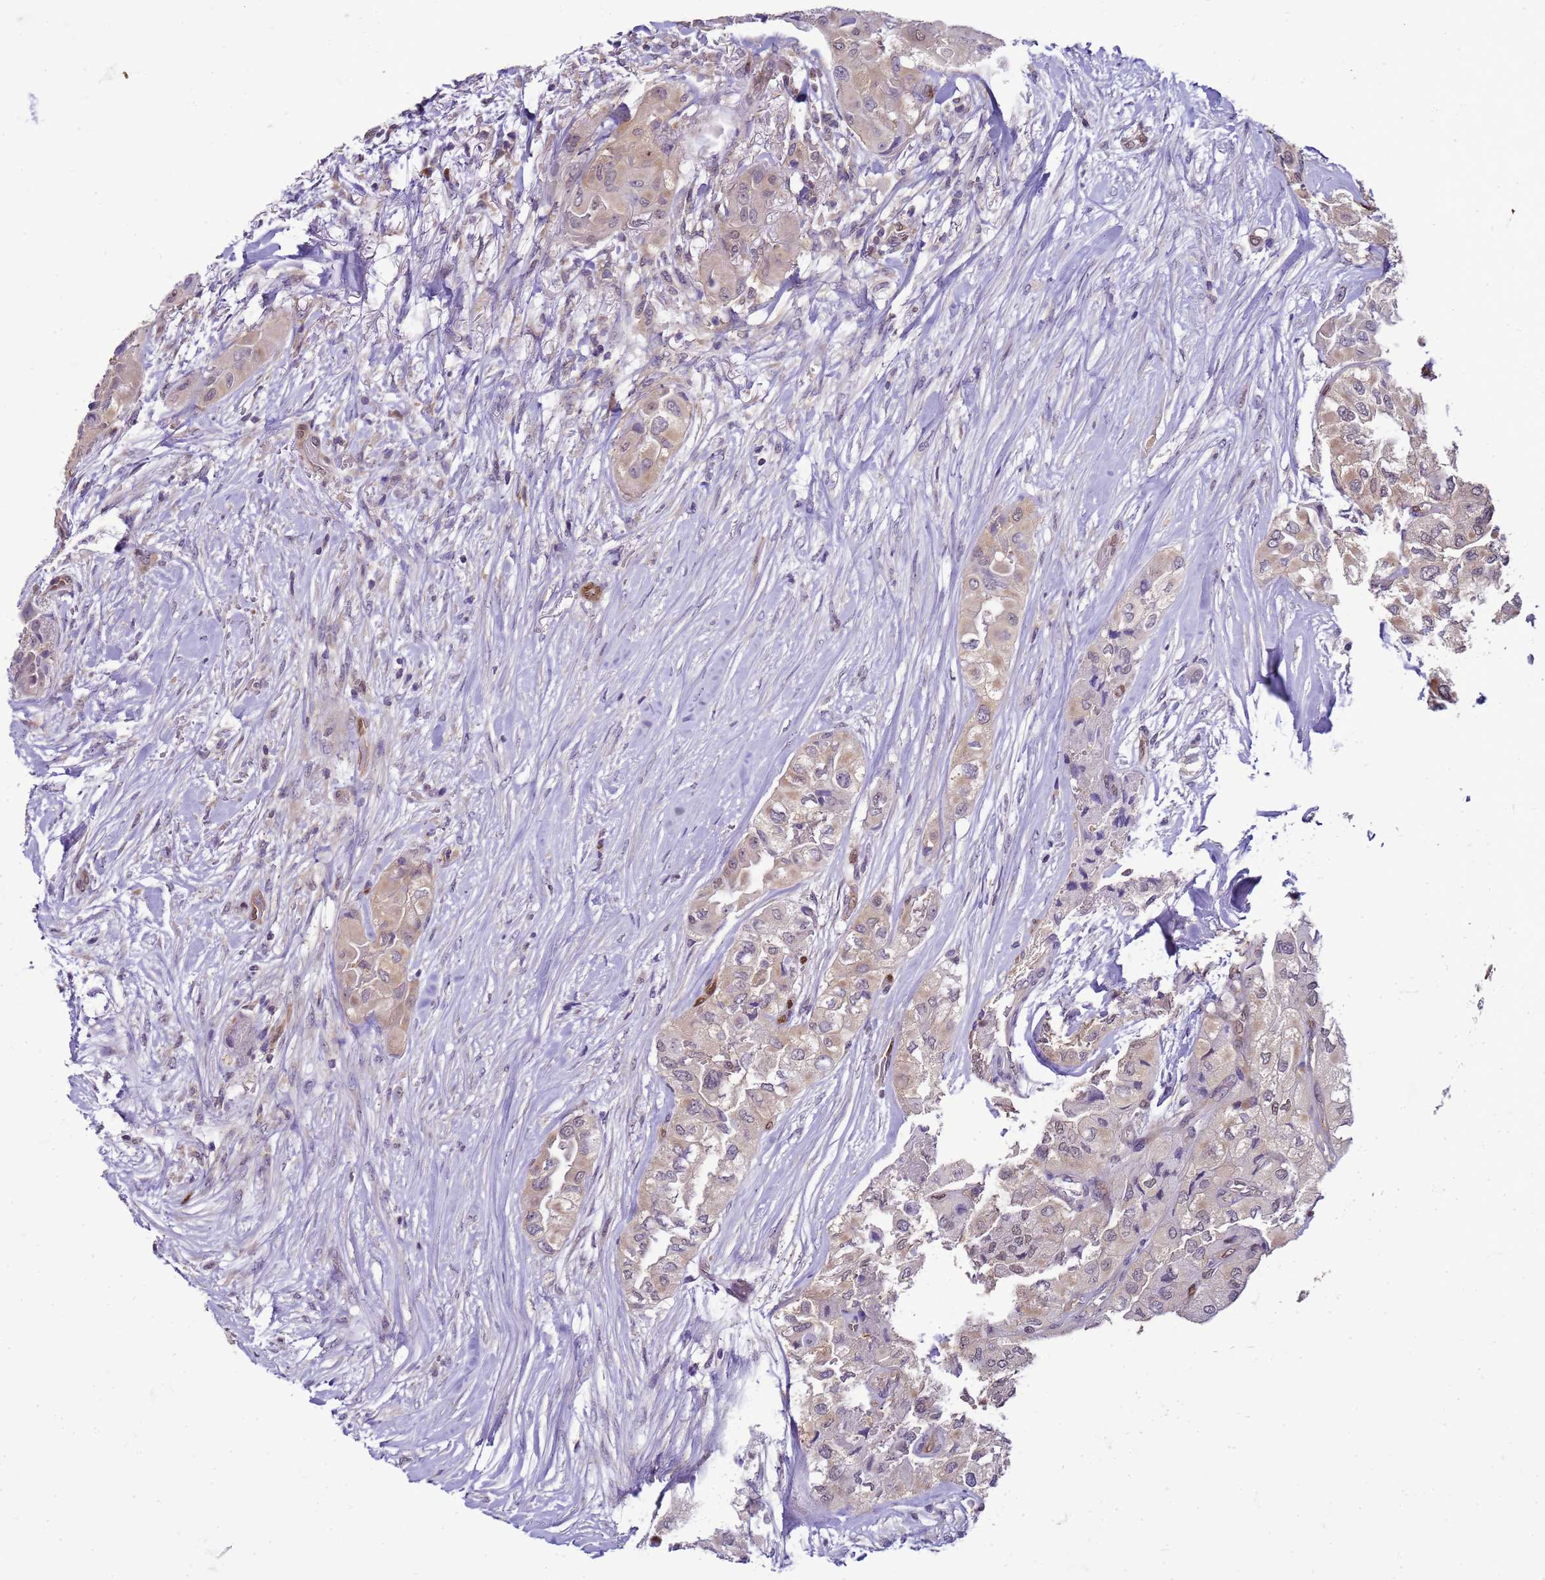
{"staining": {"intensity": "weak", "quantity": "25%-75%", "location": "cytoplasmic/membranous,nuclear"}, "tissue": "thyroid cancer", "cell_type": "Tumor cells", "image_type": "cancer", "snomed": [{"axis": "morphology", "description": "Papillary adenocarcinoma, NOS"}, {"axis": "topography", "description": "Thyroid gland"}], "caption": "DAB (3,3'-diaminobenzidine) immunohistochemical staining of human thyroid cancer (papillary adenocarcinoma) demonstrates weak cytoplasmic/membranous and nuclear protein staining in about 25%-75% of tumor cells. The staining was performed using DAB (3,3'-diaminobenzidine) to visualize the protein expression in brown, while the nuclei were stained in blue with hematoxylin (Magnification: 20x).", "gene": "DDI2", "patient": {"sex": "female", "age": 59}}